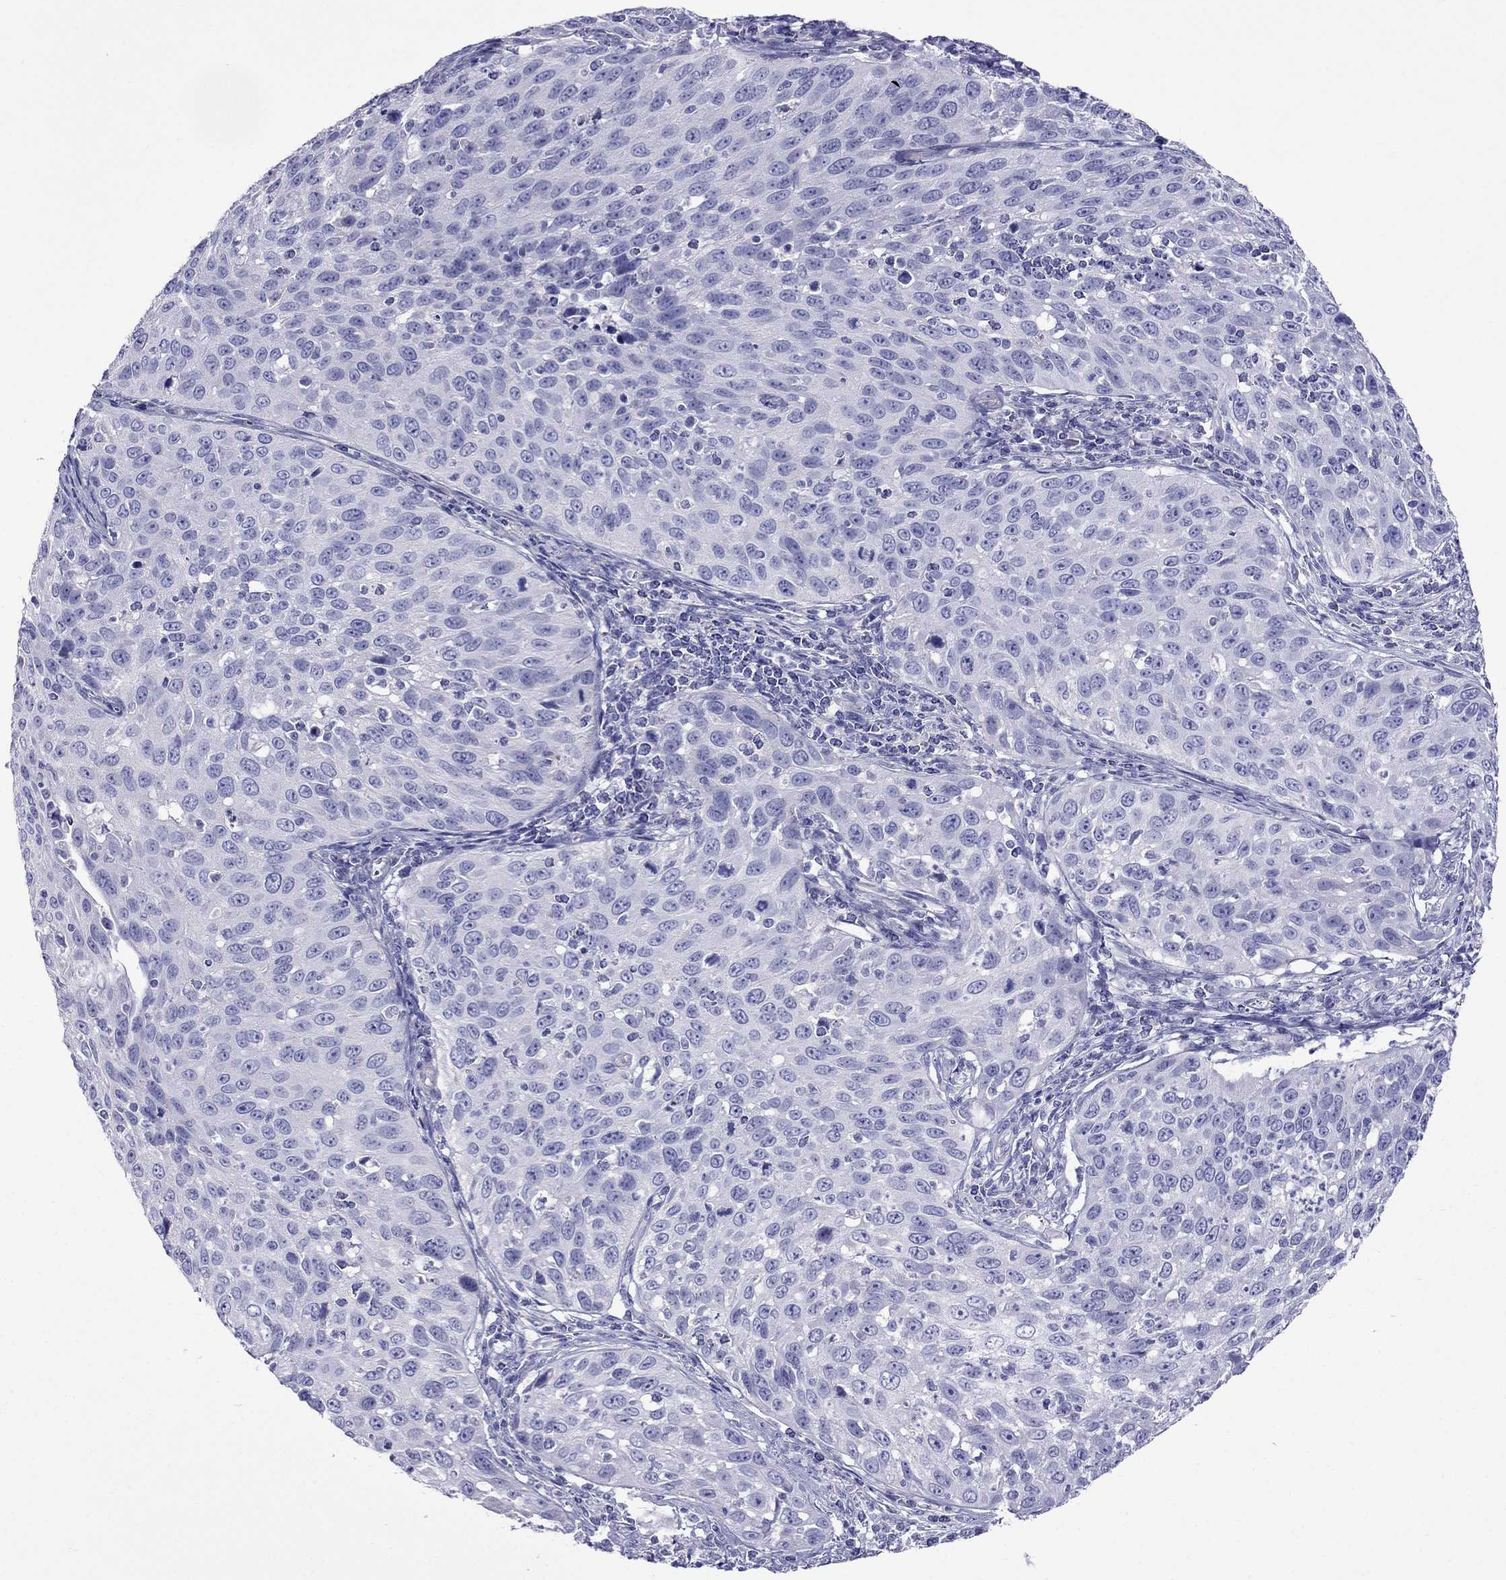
{"staining": {"intensity": "negative", "quantity": "none", "location": "none"}, "tissue": "cervical cancer", "cell_type": "Tumor cells", "image_type": "cancer", "snomed": [{"axis": "morphology", "description": "Squamous cell carcinoma, NOS"}, {"axis": "topography", "description": "Cervix"}], "caption": "An immunohistochemistry histopathology image of cervical squamous cell carcinoma is shown. There is no staining in tumor cells of cervical squamous cell carcinoma.", "gene": "TDRD1", "patient": {"sex": "female", "age": 26}}